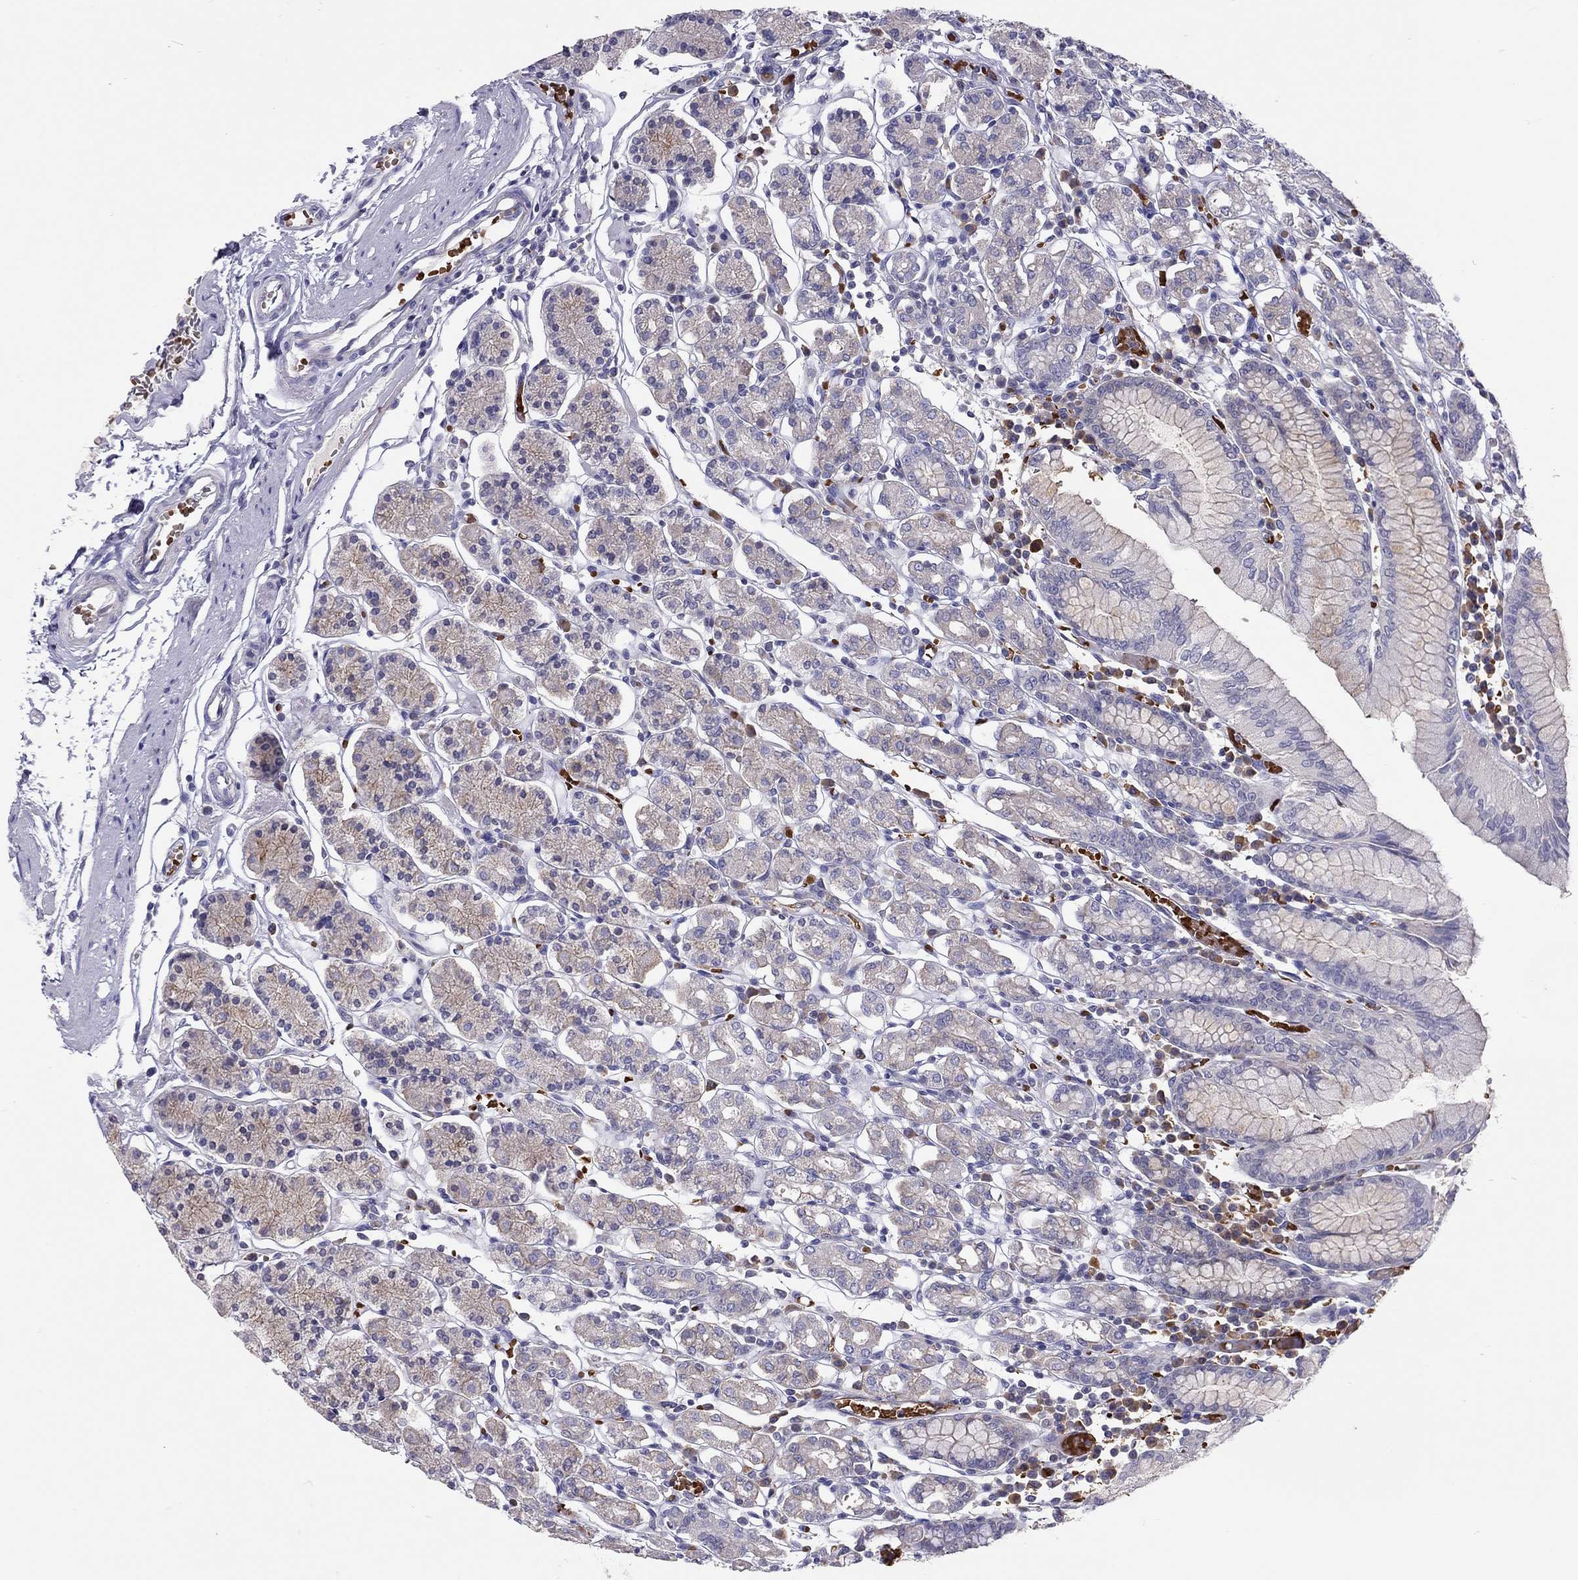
{"staining": {"intensity": "negative", "quantity": "none", "location": "none"}, "tissue": "stomach", "cell_type": "Glandular cells", "image_type": "normal", "snomed": [{"axis": "morphology", "description": "Normal tissue, NOS"}, {"axis": "topography", "description": "Stomach, upper"}, {"axis": "topography", "description": "Stomach"}], "caption": "The image demonstrates no staining of glandular cells in benign stomach.", "gene": "FRMD1", "patient": {"sex": "male", "age": 62}}